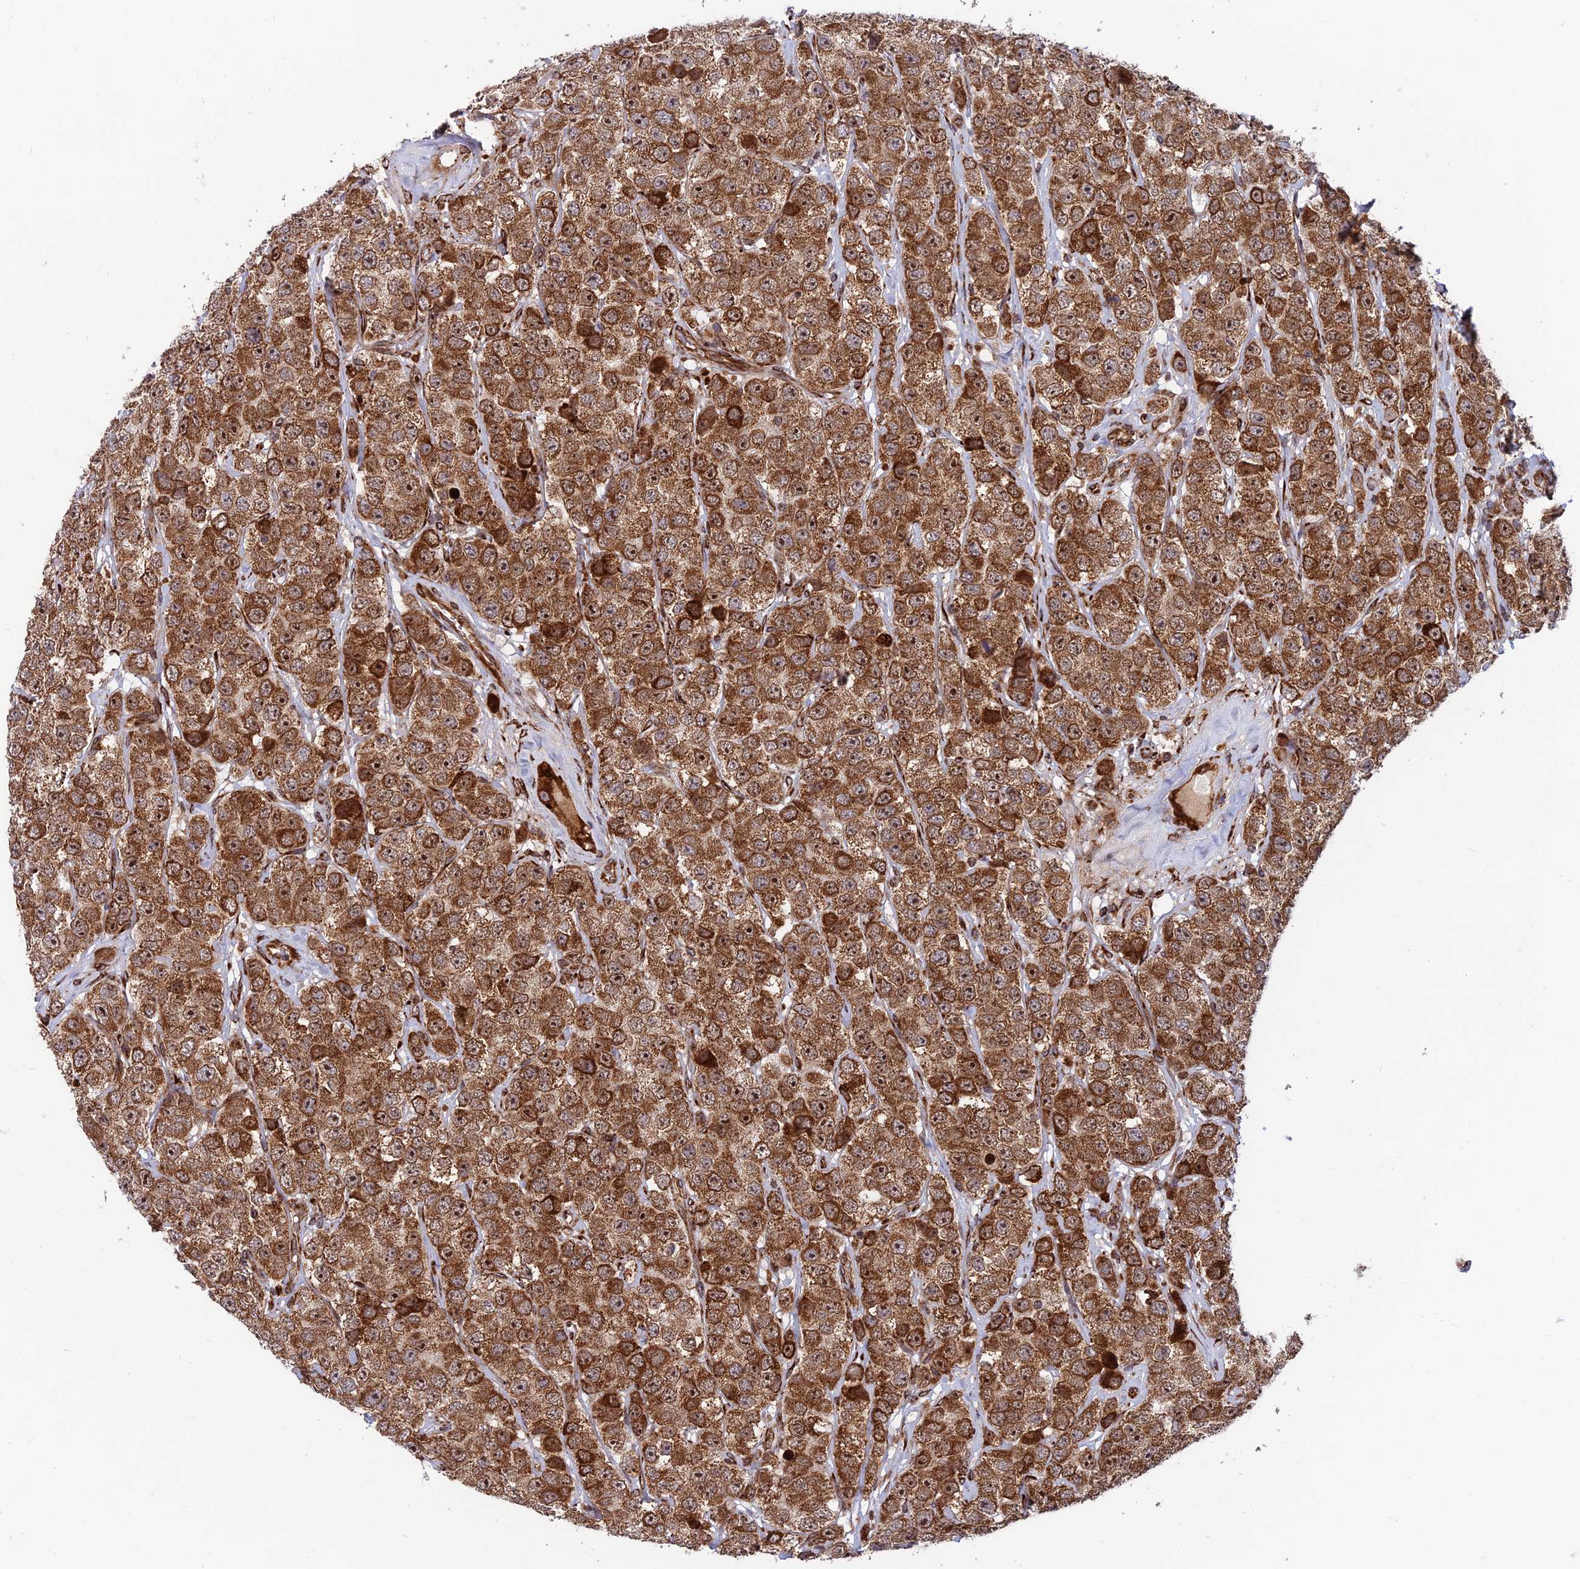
{"staining": {"intensity": "strong", "quantity": ">75%", "location": "cytoplasmic/membranous,nuclear"}, "tissue": "testis cancer", "cell_type": "Tumor cells", "image_type": "cancer", "snomed": [{"axis": "morphology", "description": "Seminoma, NOS"}, {"axis": "topography", "description": "Testis"}], "caption": "Immunohistochemistry staining of testis cancer, which displays high levels of strong cytoplasmic/membranous and nuclear positivity in approximately >75% of tumor cells indicating strong cytoplasmic/membranous and nuclear protein expression. The staining was performed using DAB (brown) for protein detection and nuclei were counterstained in hematoxylin (blue).", "gene": "CRTAP", "patient": {"sex": "male", "age": 28}}